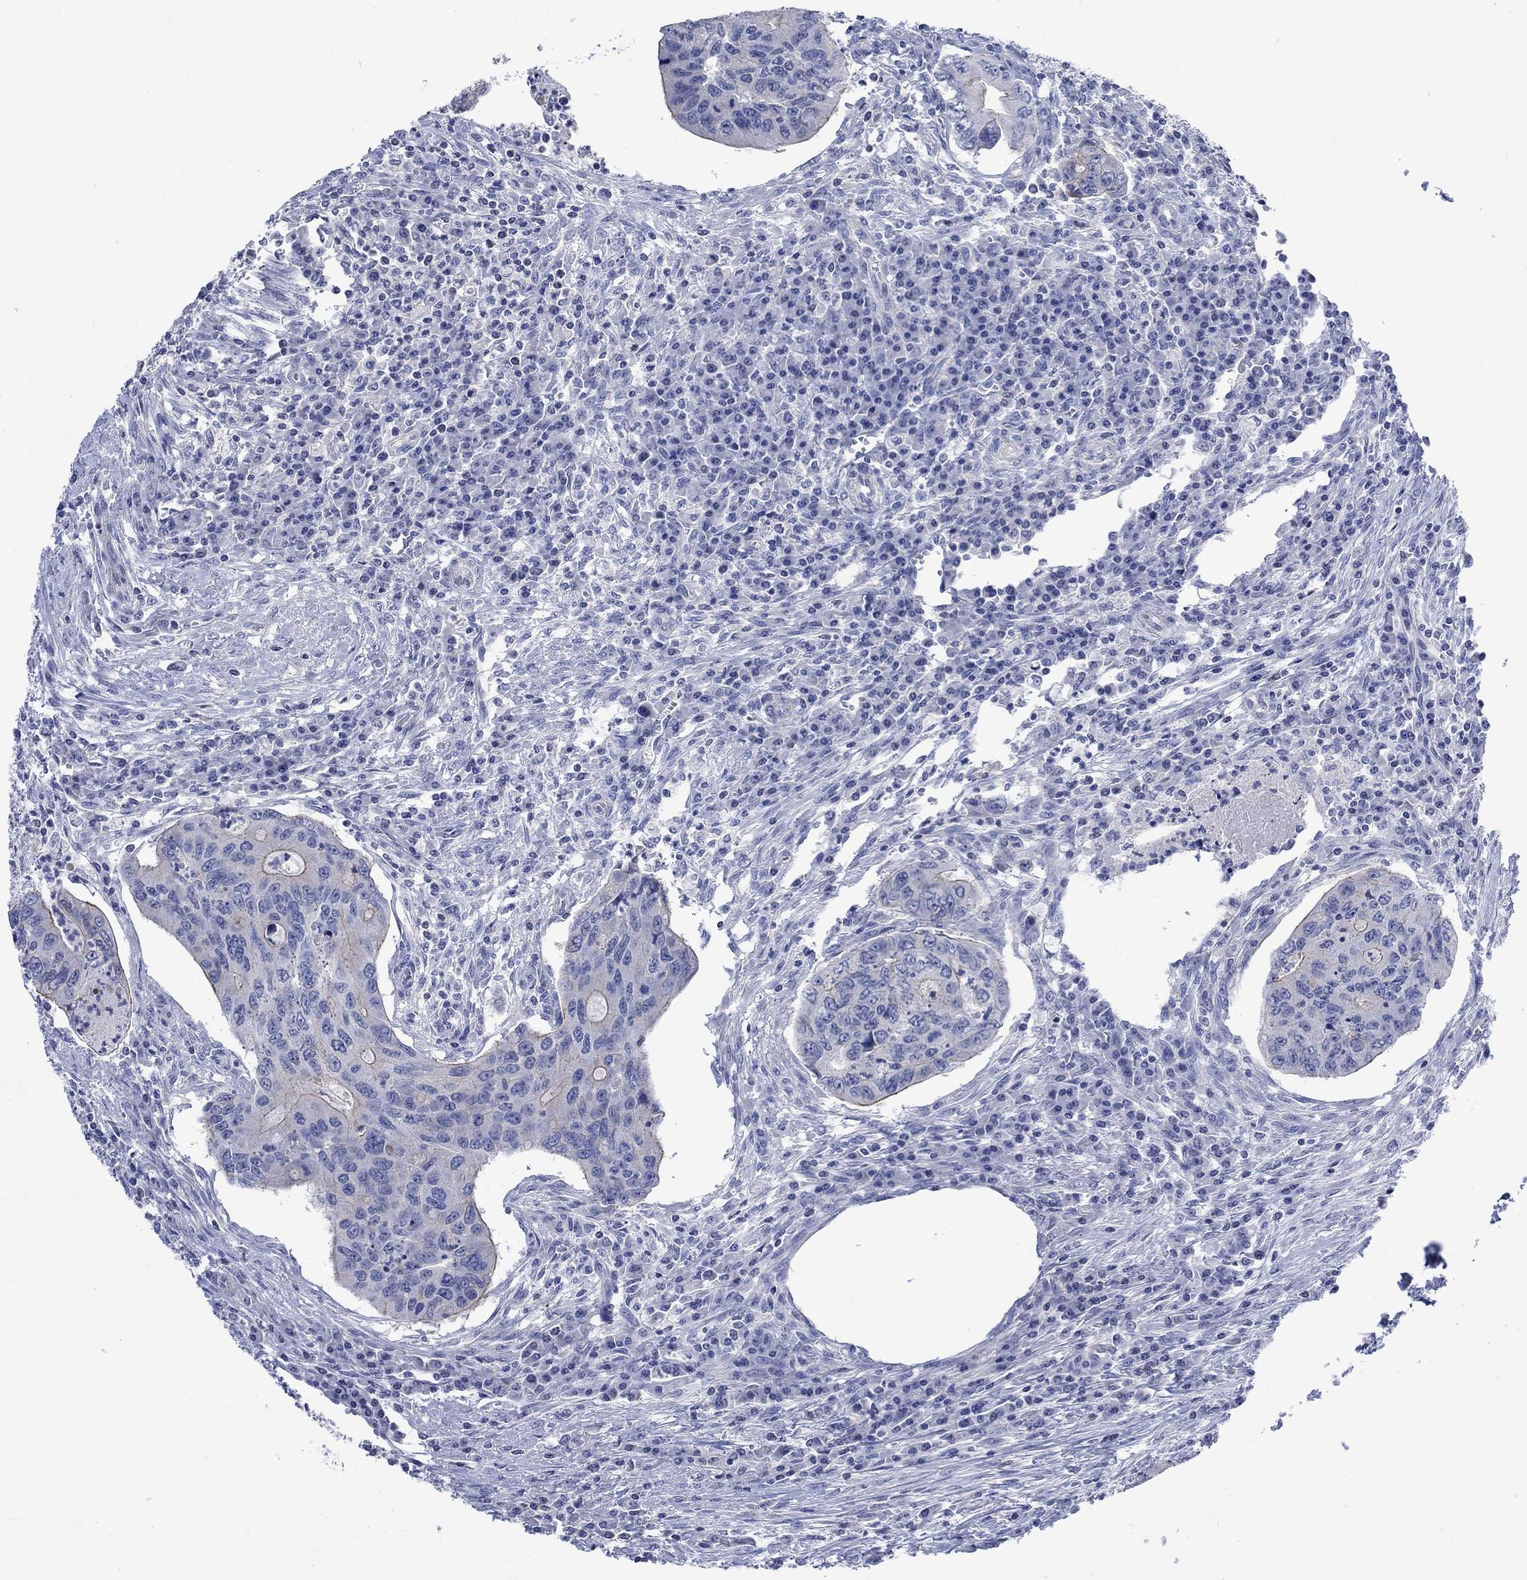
{"staining": {"intensity": "weak", "quantity": "<25%", "location": "cytoplasmic/membranous"}, "tissue": "colorectal cancer", "cell_type": "Tumor cells", "image_type": "cancer", "snomed": [{"axis": "morphology", "description": "Adenocarcinoma, NOS"}, {"axis": "topography", "description": "Colon"}], "caption": "Tumor cells are negative for protein expression in human colorectal cancer (adenocarcinoma). (DAB (3,3'-diaminobenzidine) immunohistochemistry visualized using brightfield microscopy, high magnification).", "gene": "AGRP", "patient": {"sex": "male", "age": 53}}